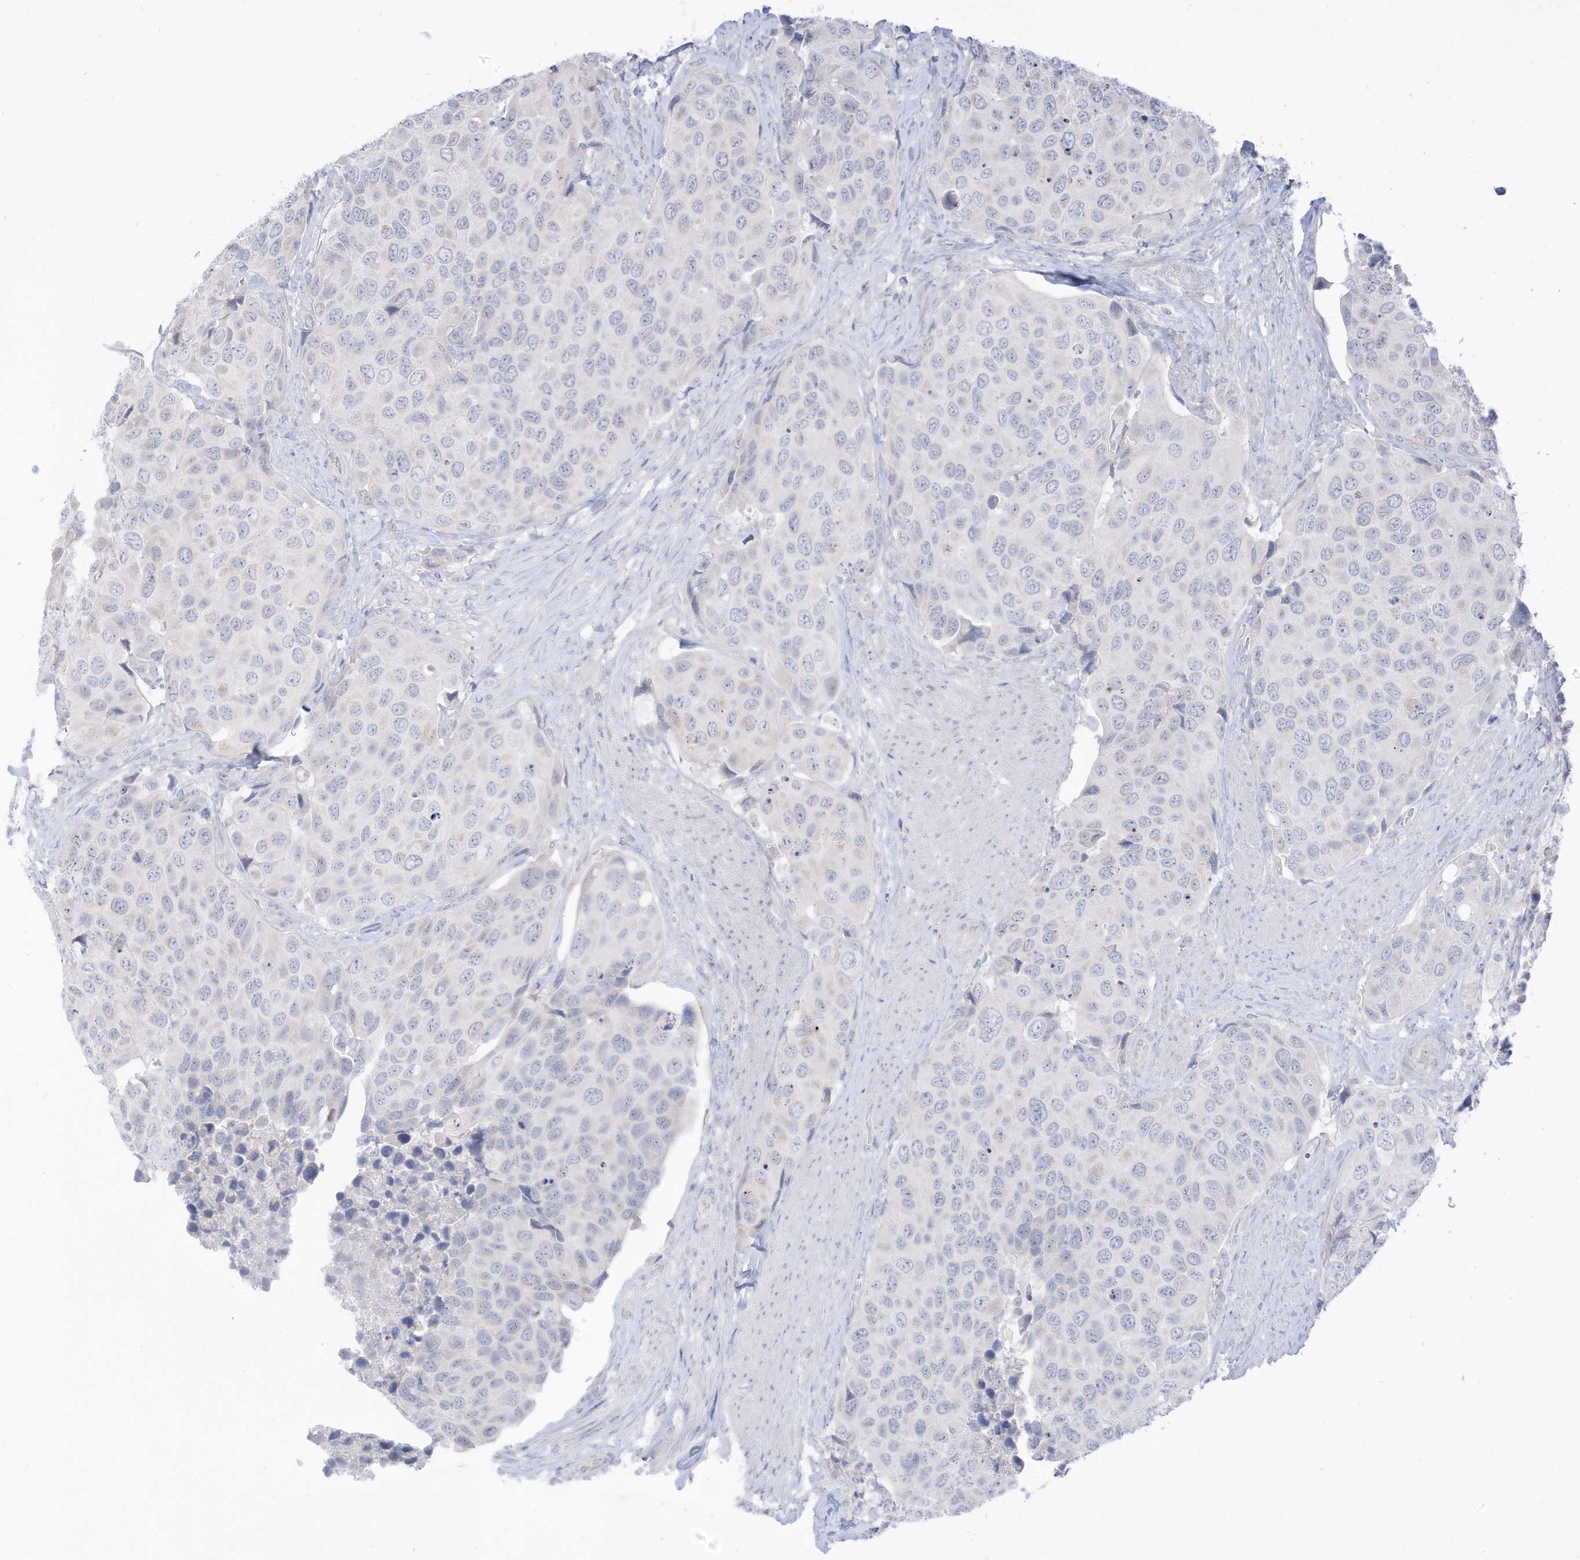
{"staining": {"intensity": "negative", "quantity": "none", "location": "none"}, "tissue": "urothelial cancer", "cell_type": "Tumor cells", "image_type": "cancer", "snomed": [{"axis": "morphology", "description": "Urothelial carcinoma, High grade"}, {"axis": "topography", "description": "Urinary bladder"}], "caption": "Protein analysis of urothelial cancer reveals no significant positivity in tumor cells.", "gene": "OGT", "patient": {"sex": "male", "age": 74}}